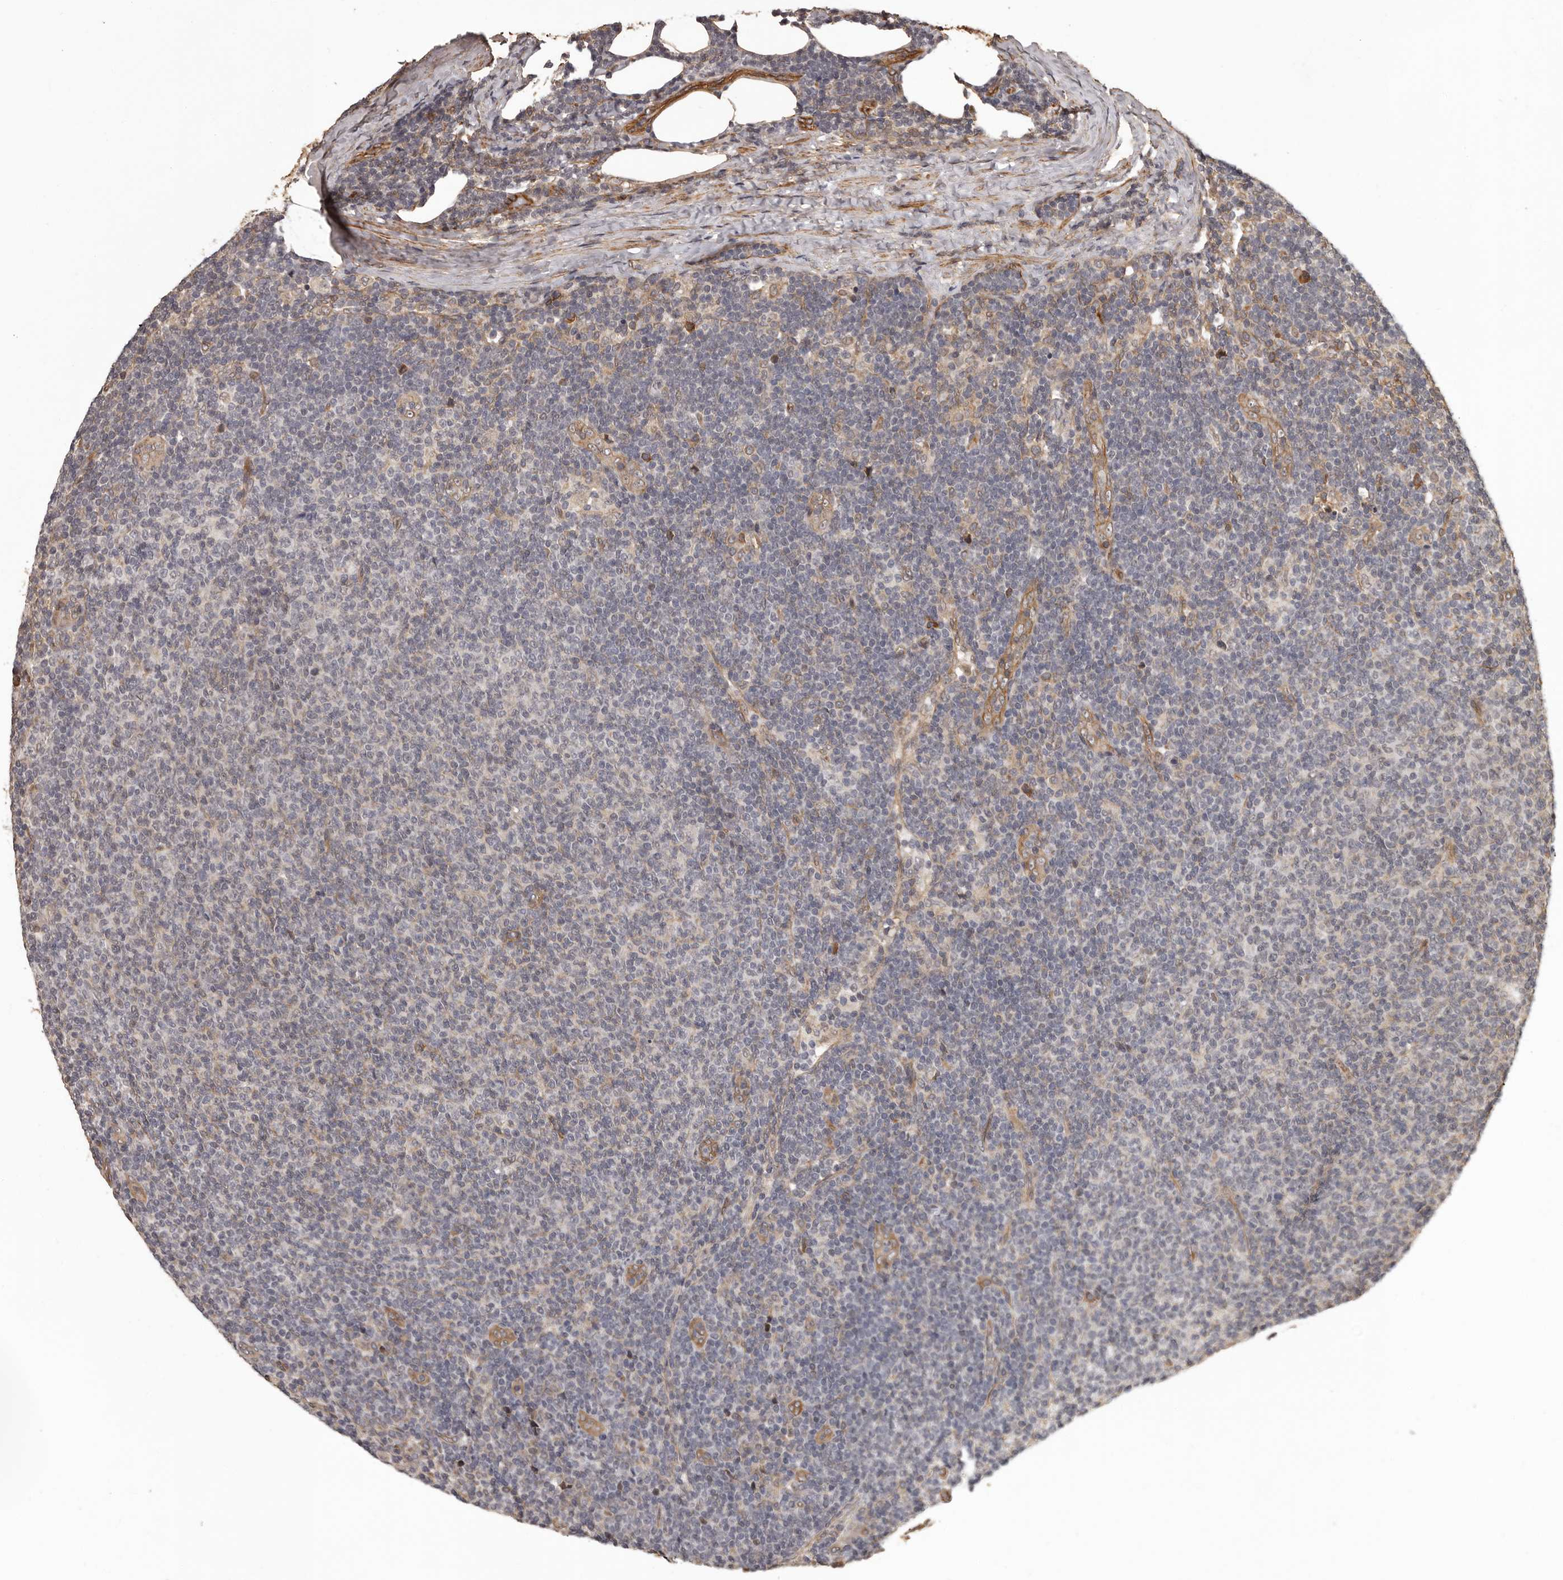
{"staining": {"intensity": "negative", "quantity": "none", "location": "none"}, "tissue": "lymphoma", "cell_type": "Tumor cells", "image_type": "cancer", "snomed": [{"axis": "morphology", "description": "Malignant lymphoma, non-Hodgkin's type, Low grade"}, {"axis": "topography", "description": "Lymph node"}], "caption": "Tumor cells are negative for brown protein staining in lymphoma.", "gene": "SLITRK6", "patient": {"sex": "male", "age": 66}}